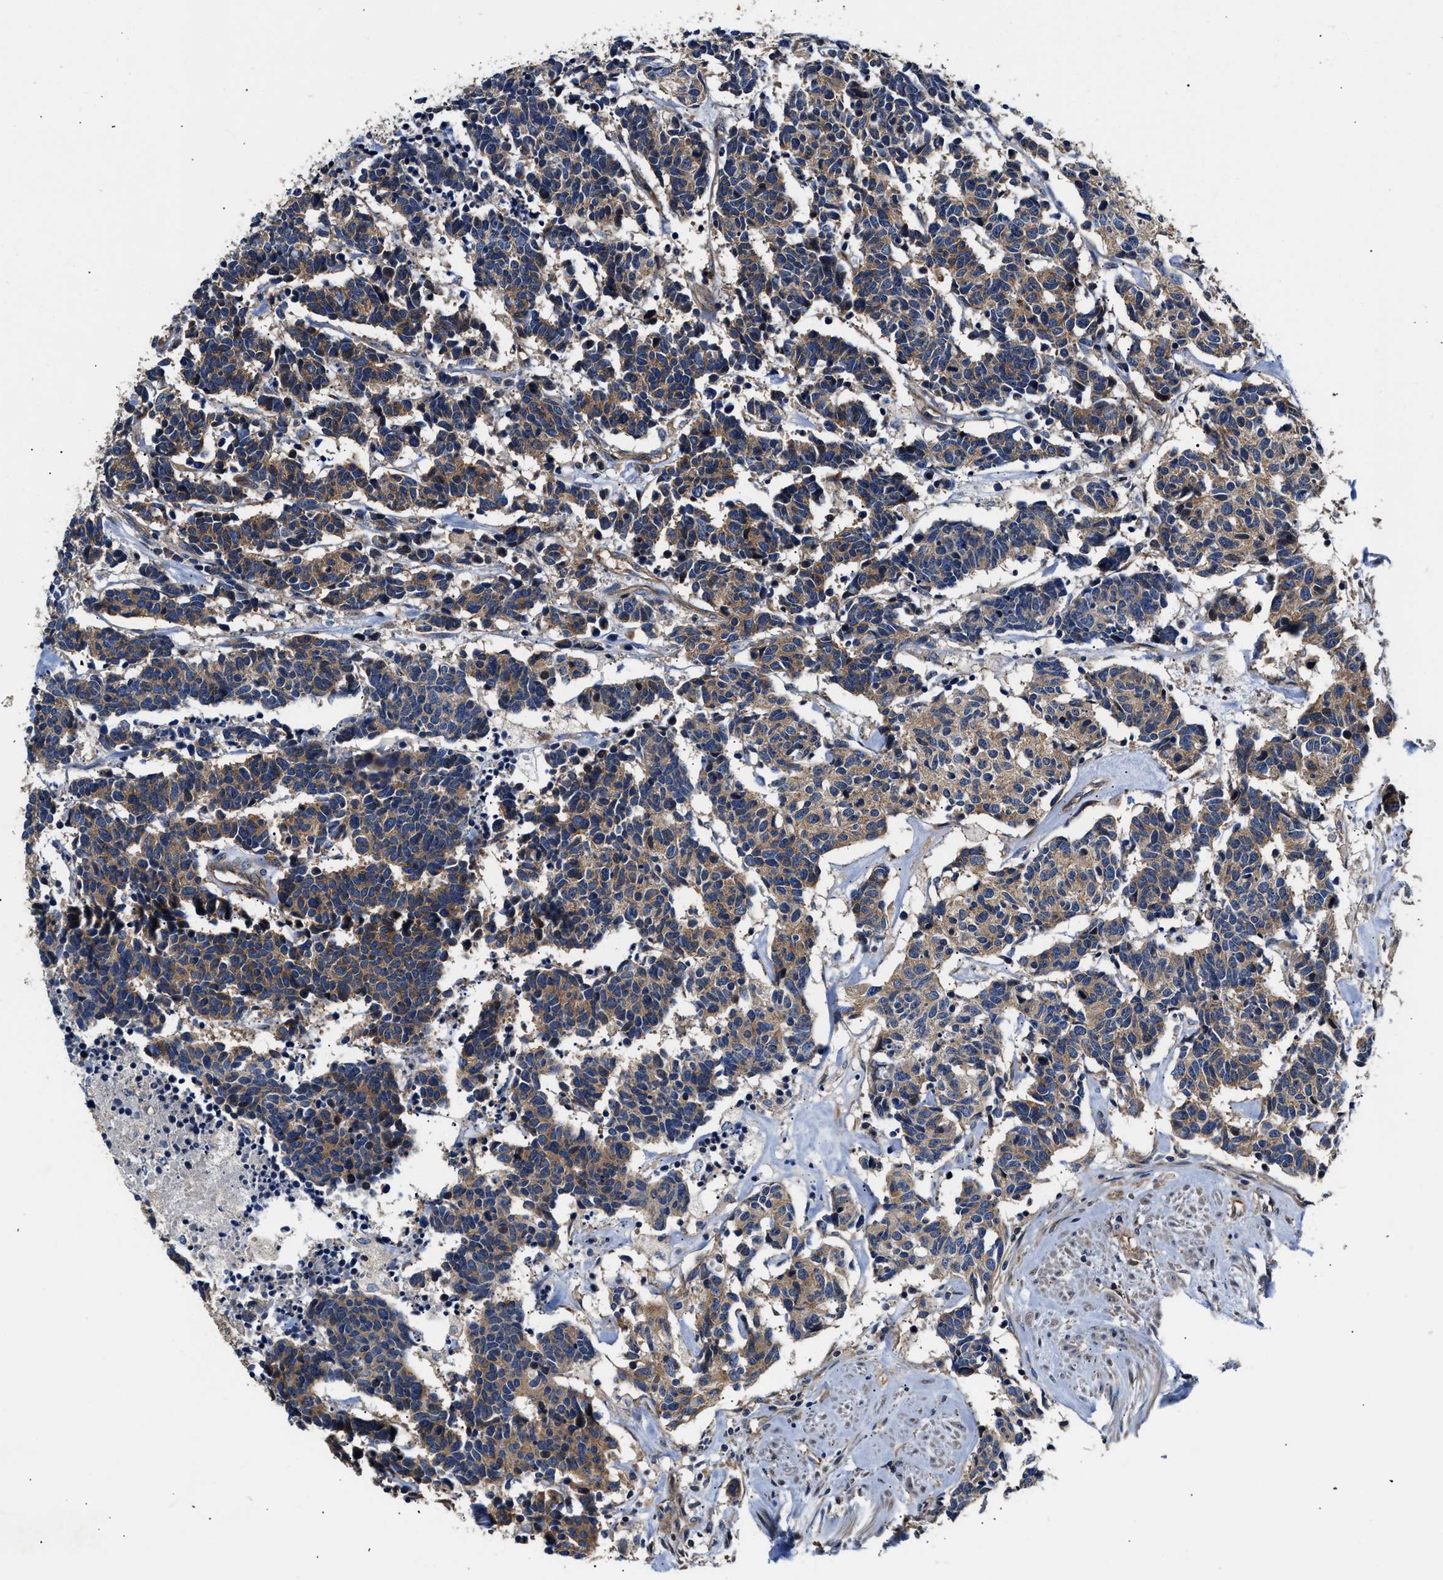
{"staining": {"intensity": "weak", "quantity": ">75%", "location": "cytoplasmic/membranous"}, "tissue": "carcinoid", "cell_type": "Tumor cells", "image_type": "cancer", "snomed": [{"axis": "morphology", "description": "Carcinoma, NOS"}, {"axis": "morphology", "description": "Carcinoid, malignant, NOS"}, {"axis": "topography", "description": "Urinary bladder"}], "caption": "A histopathology image of human carcinoma stained for a protein shows weak cytoplasmic/membranous brown staining in tumor cells. (IHC, brightfield microscopy, high magnification).", "gene": "TEX2", "patient": {"sex": "male", "age": 57}}